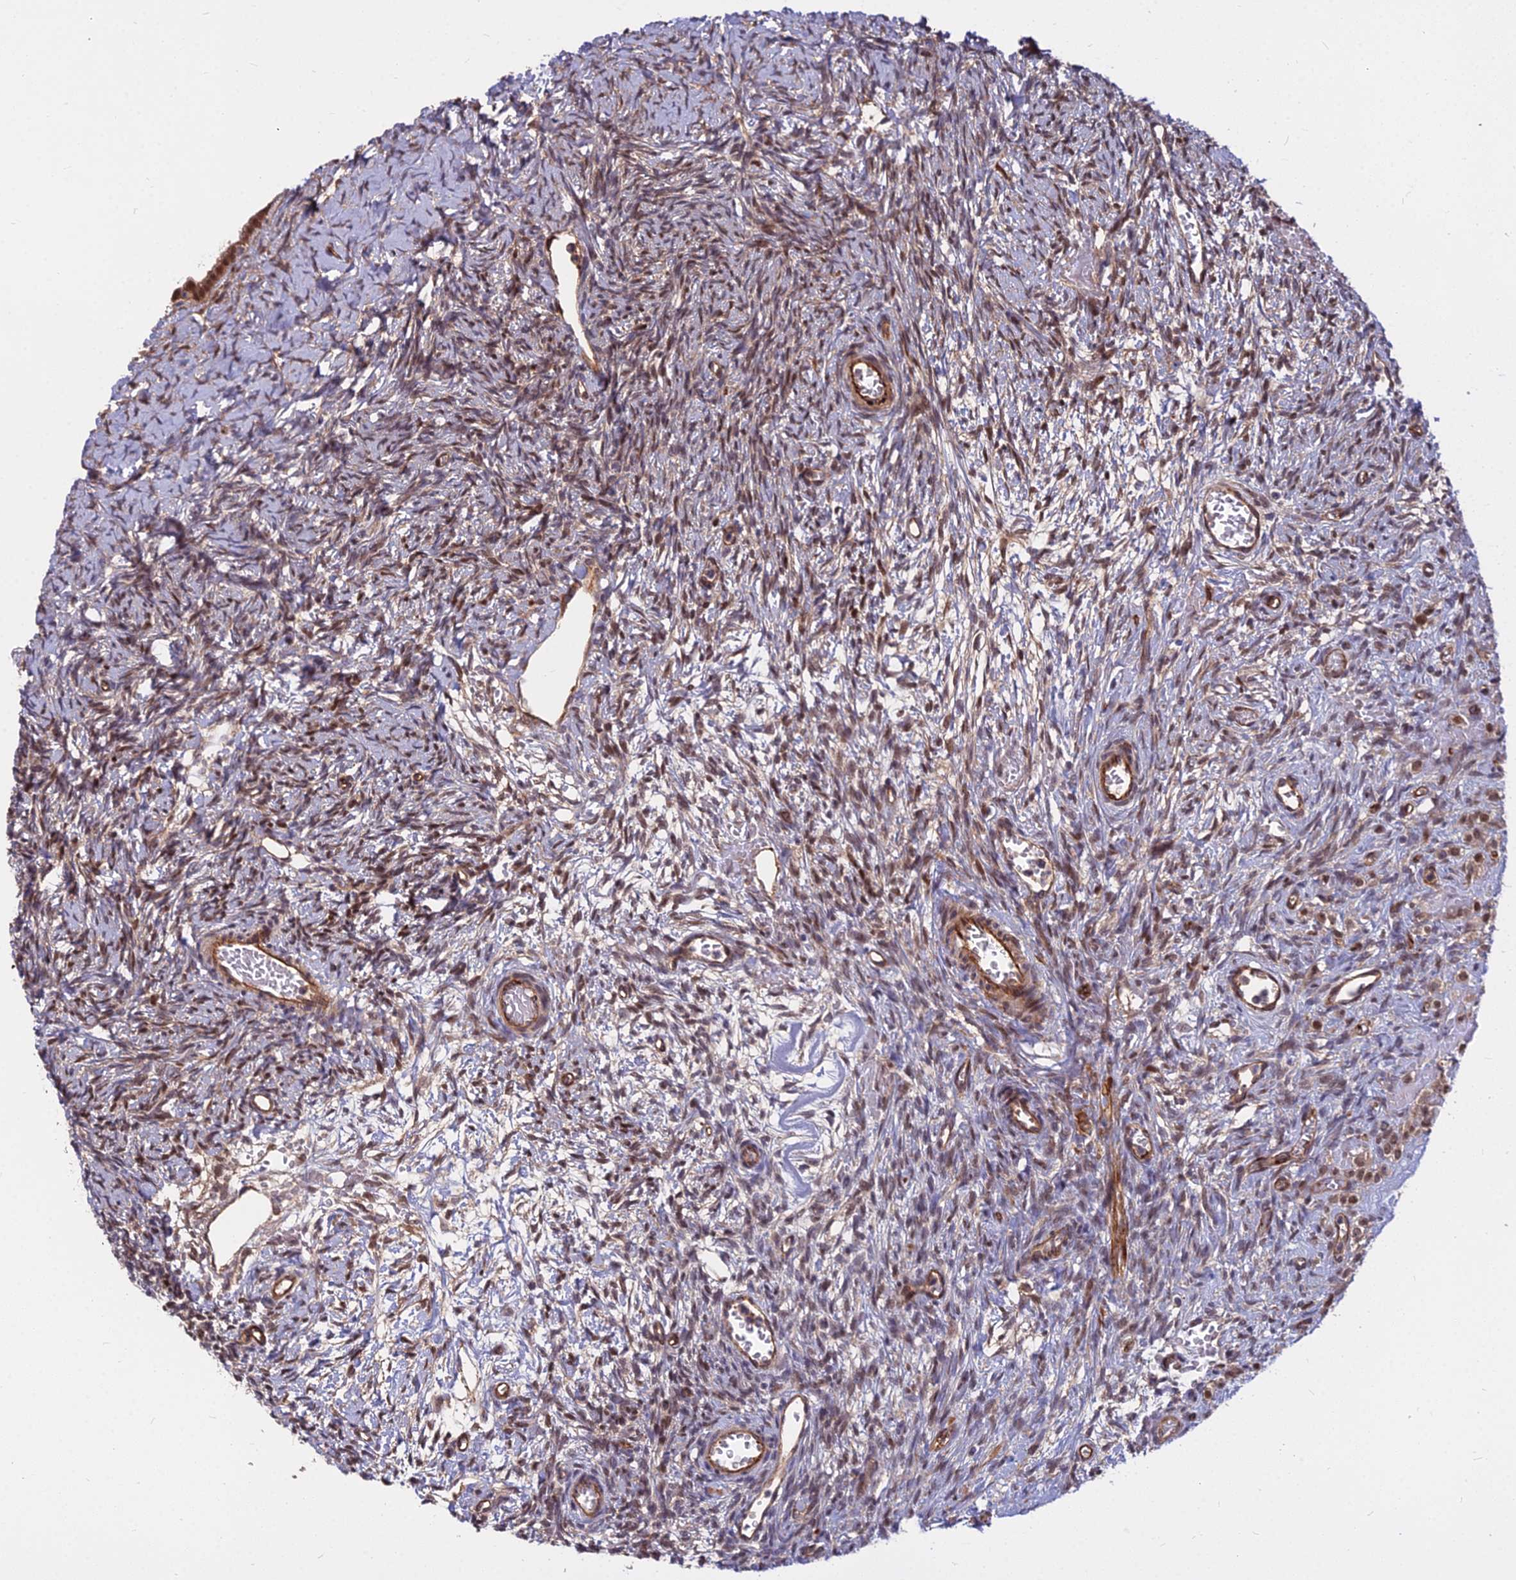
{"staining": {"intensity": "moderate", "quantity": ">75%", "location": "nuclear"}, "tissue": "ovary", "cell_type": "Ovarian stroma cells", "image_type": "normal", "snomed": [{"axis": "morphology", "description": "Normal tissue, NOS"}, {"axis": "topography", "description": "Ovary"}], "caption": "Immunohistochemistry staining of unremarkable ovary, which displays medium levels of moderate nuclear staining in approximately >75% of ovarian stroma cells indicating moderate nuclear protein expression. The staining was performed using DAB (3,3'-diaminobenzidine) (brown) for protein detection and nuclei were counterstained in hematoxylin (blue).", "gene": "TCEA3", "patient": {"sex": "female", "age": 39}}